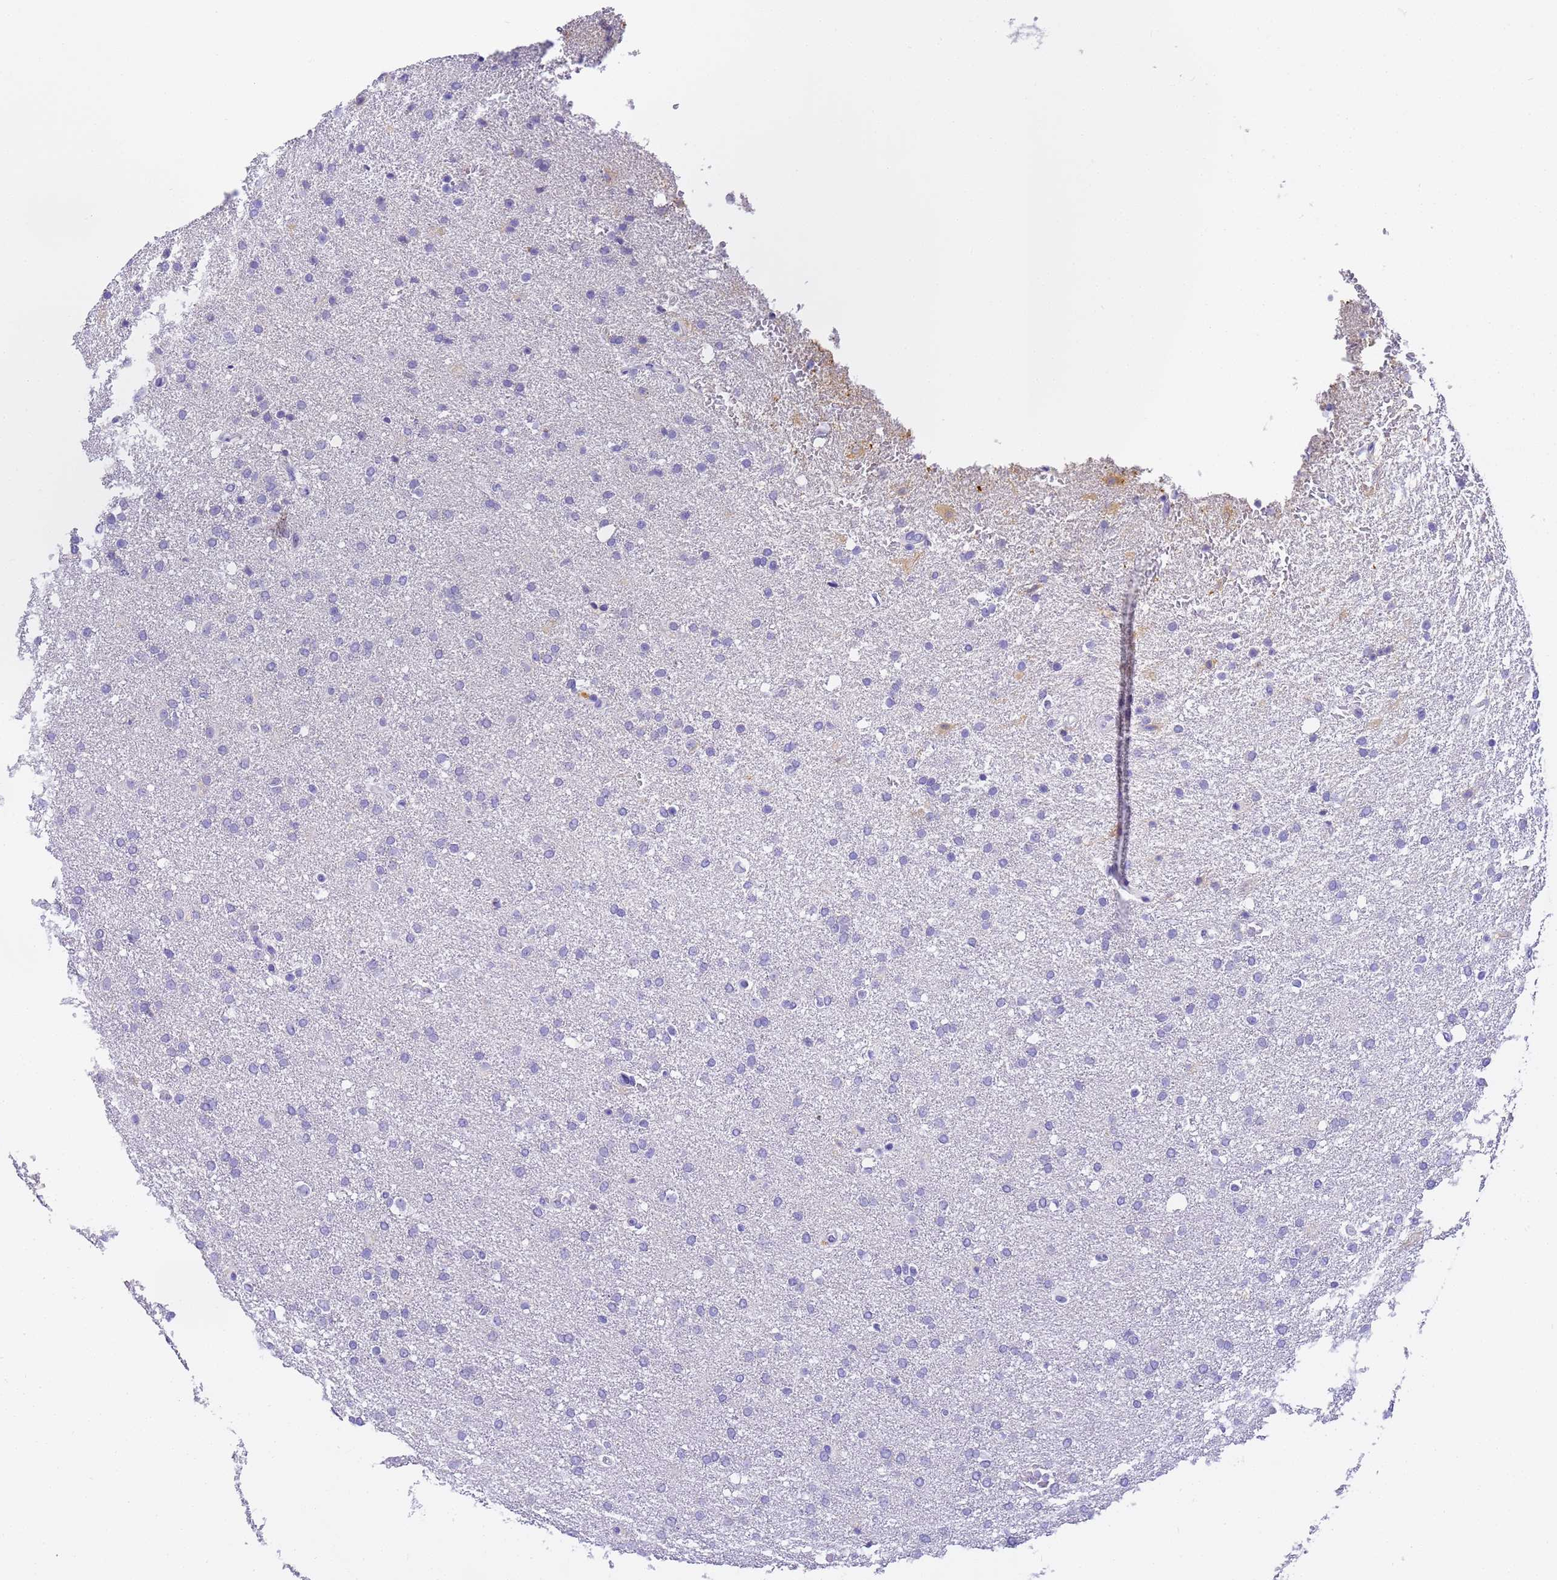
{"staining": {"intensity": "negative", "quantity": "none", "location": "none"}, "tissue": "glioma", "cell_type": "Tumor cells", "image_type": "cancer", "snomed": [{"axis": "morphology", "description": "Glioma, malignant, High grade"}, {"axis": "topography", "description": "Brain"}], "caption": "The IHC histopathology image has no significant staining in tumor cells of malignant high-grade glioma tissue.", "gene": "CFHR2", "patient": {"sex": "male", "age": 72}}